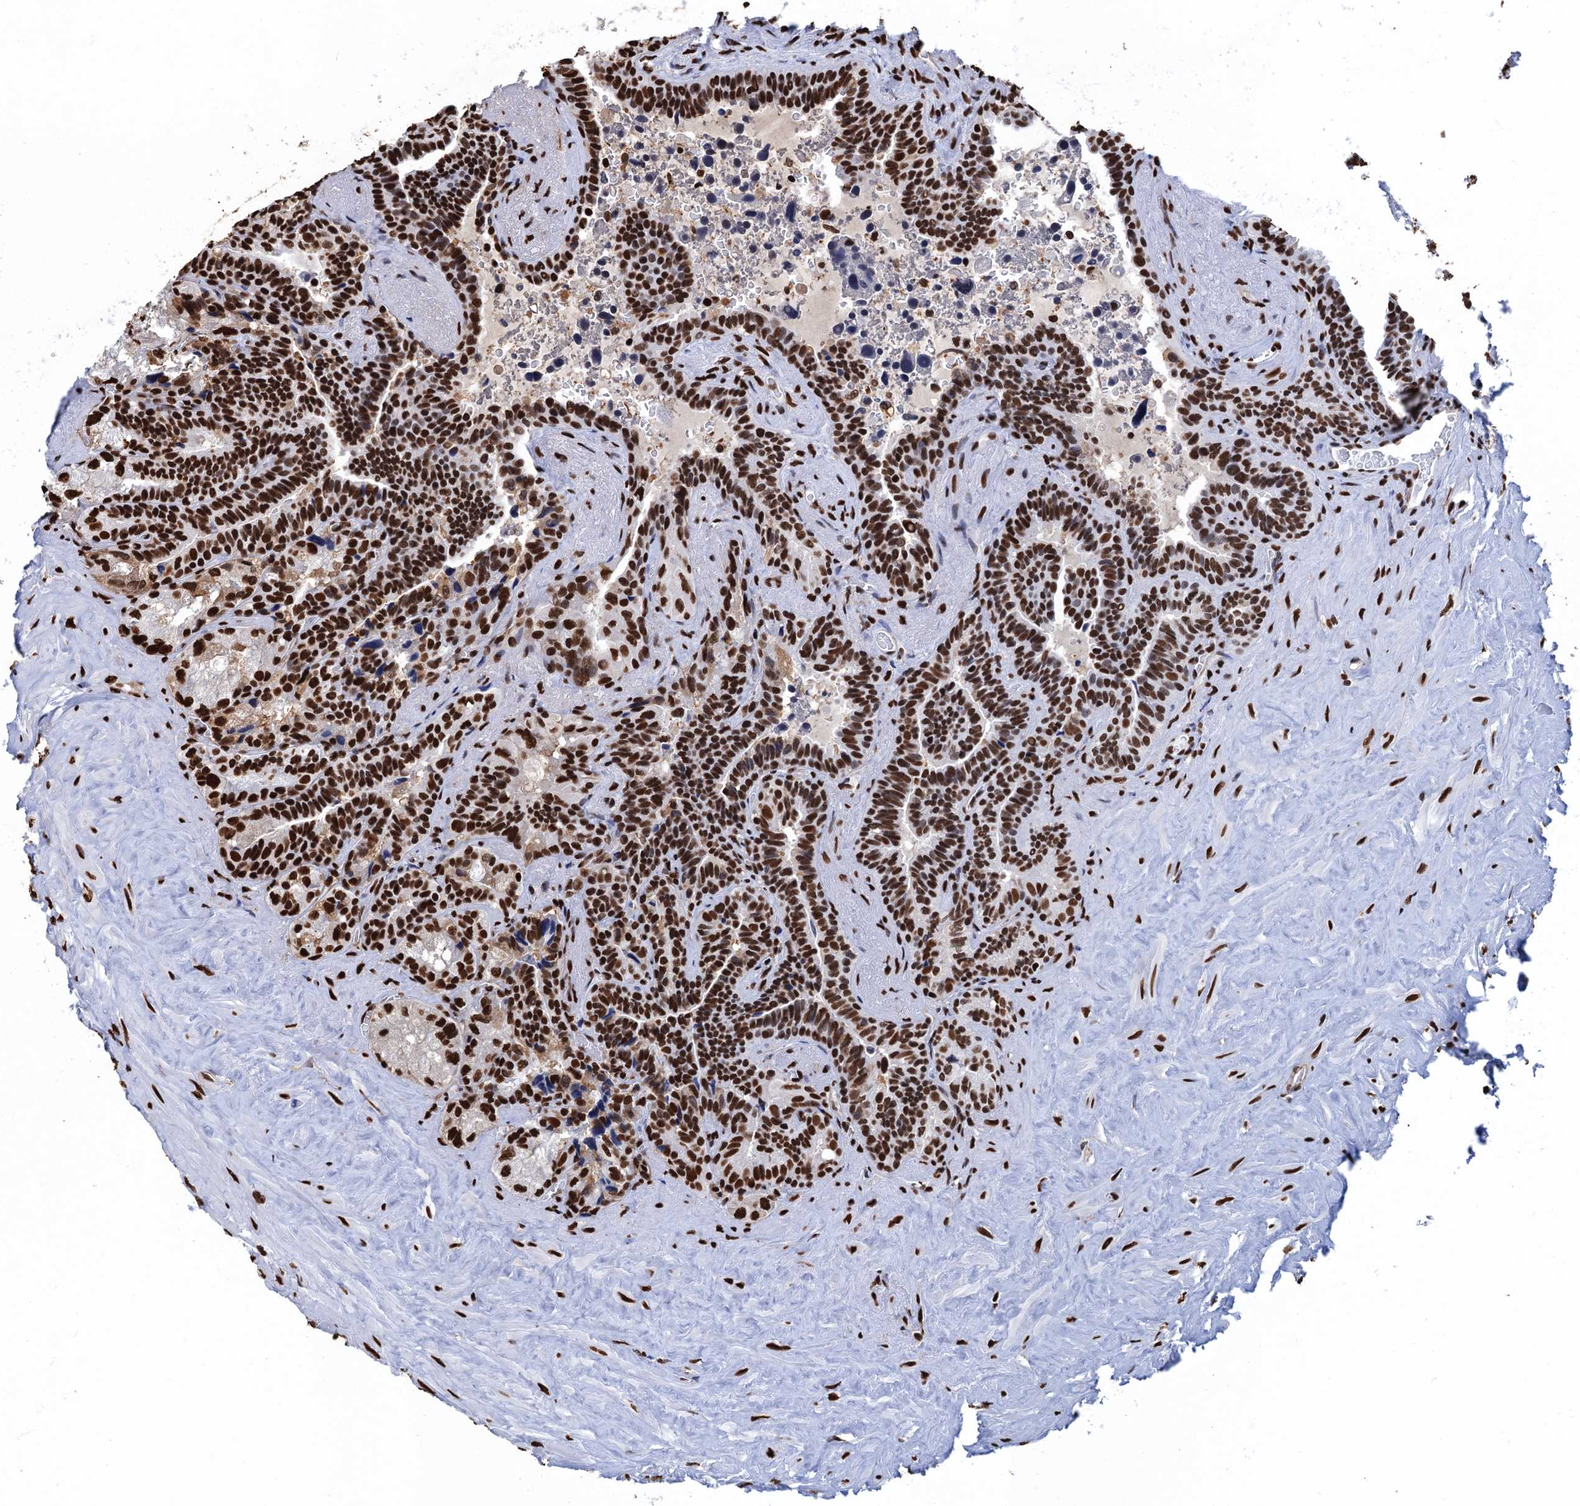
{"staining": {"intensity": "strong", "quantity": ">75%", "location": "nuclear"}, "tissue": "seminal vesicle", "cell_type": "Glandular cells", "image_type": "normal", "snomed": [{"axis": "morphology", "description": "Normal tissue, NOS"}, {"axis": "topography", "description": "Seminal veicle"}], "caption": "Immunohistochemistry (IHC) (DAB) staining of benign seminal vesicle displays strong nuclear protein expression in approximately >75% of glandular cells.", "gene": "UBA2", "patient": {"sex": "male", "age": 68}}